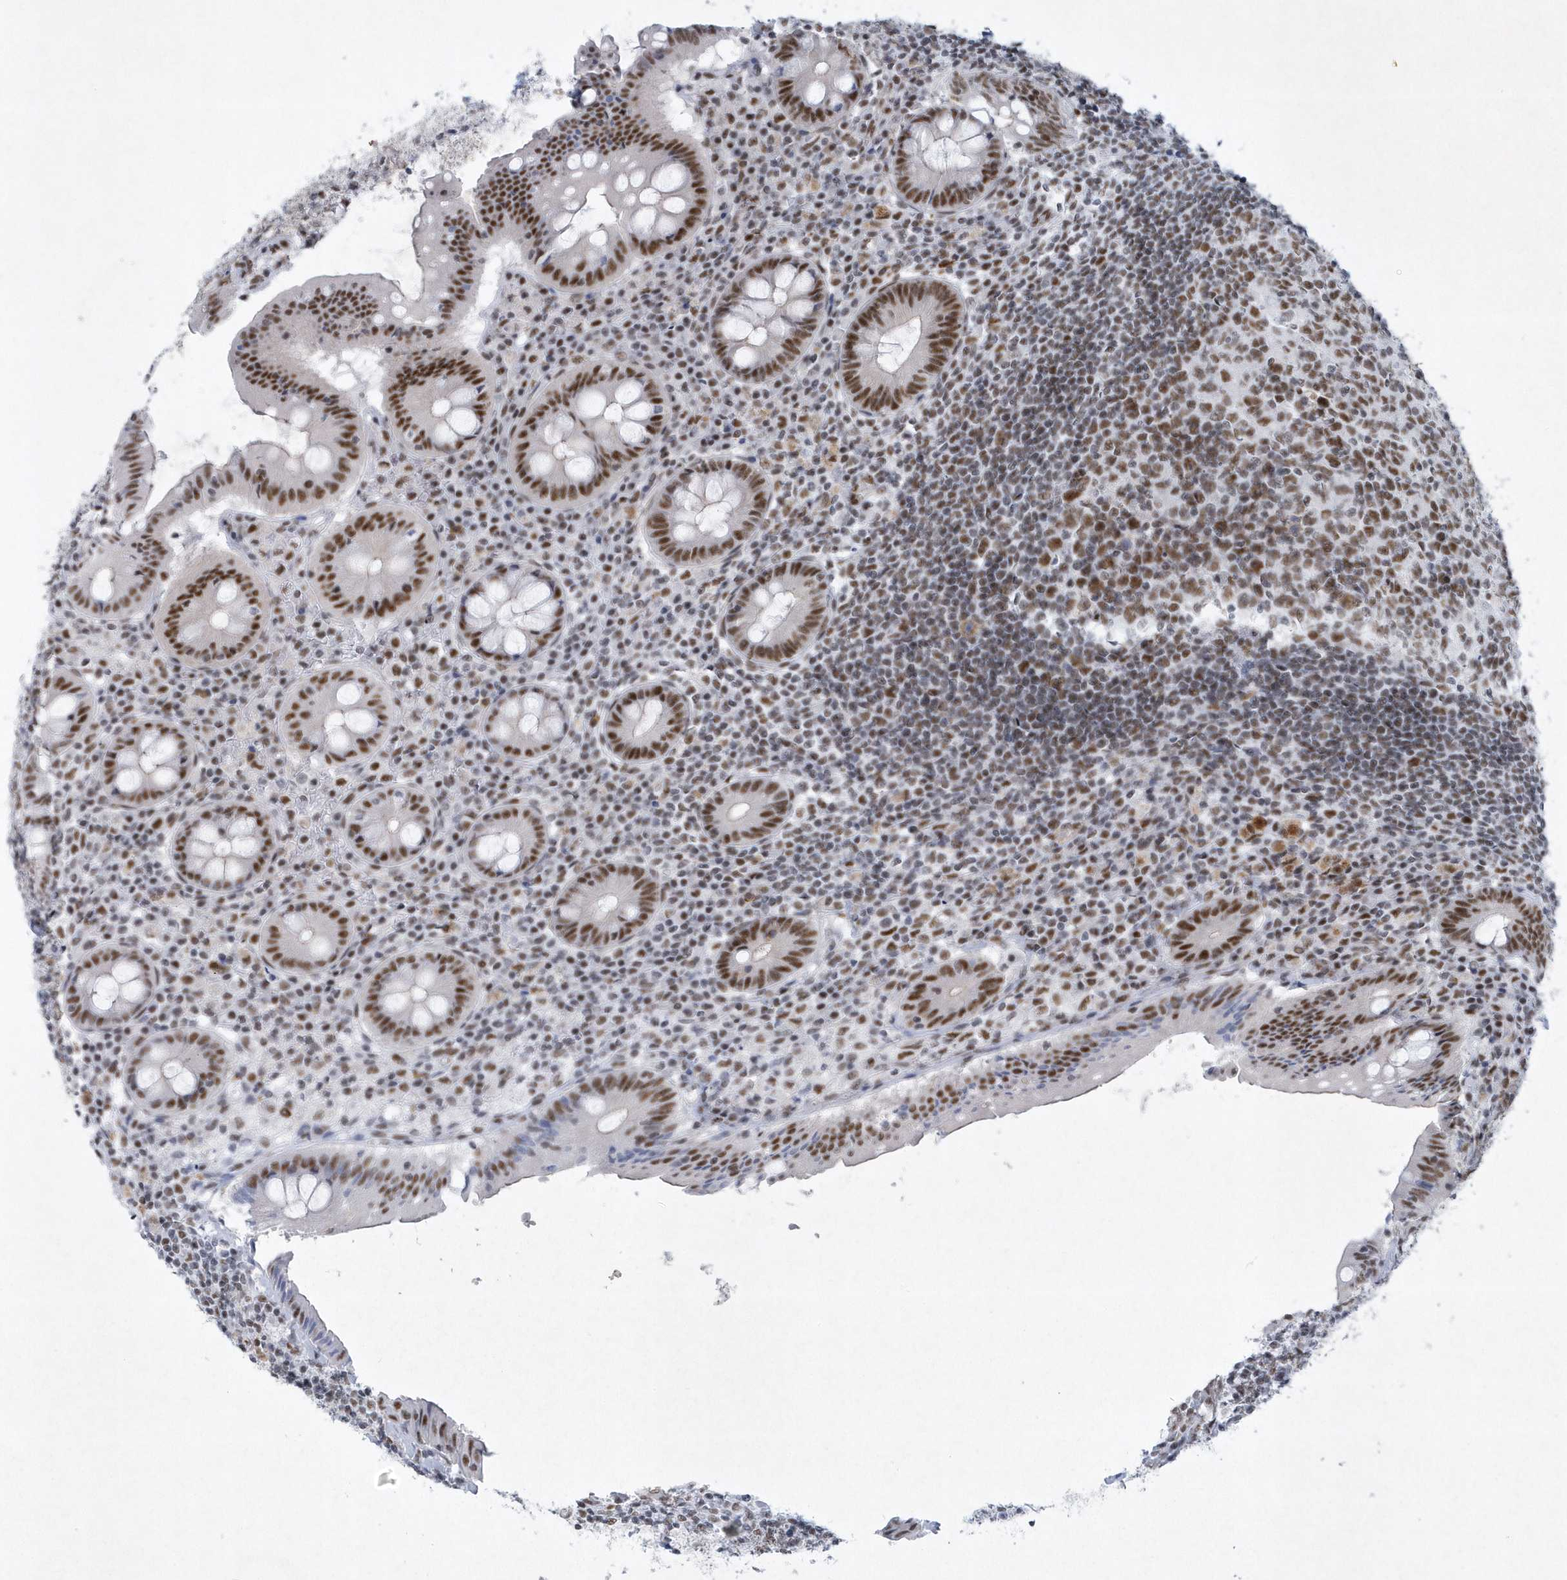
{"staining": {"intensity": "moderate", "quantity": ">75%", "location": "nuclear"}, "tissue": "appendix", "cell_type": "Glandular cells", "image_type": "normal", "snomed": [{"axis": "morphology", "description": "Normal tissue, NOS"}, {"axis": "topography", "description": "Appendix"}], "caption": "An image of appendix stained for a protein reveals moderate nuclear brown staining in glandular cells.", "gene": "DCLRE1A", "patient": {"sex": "female", "age": 54}}